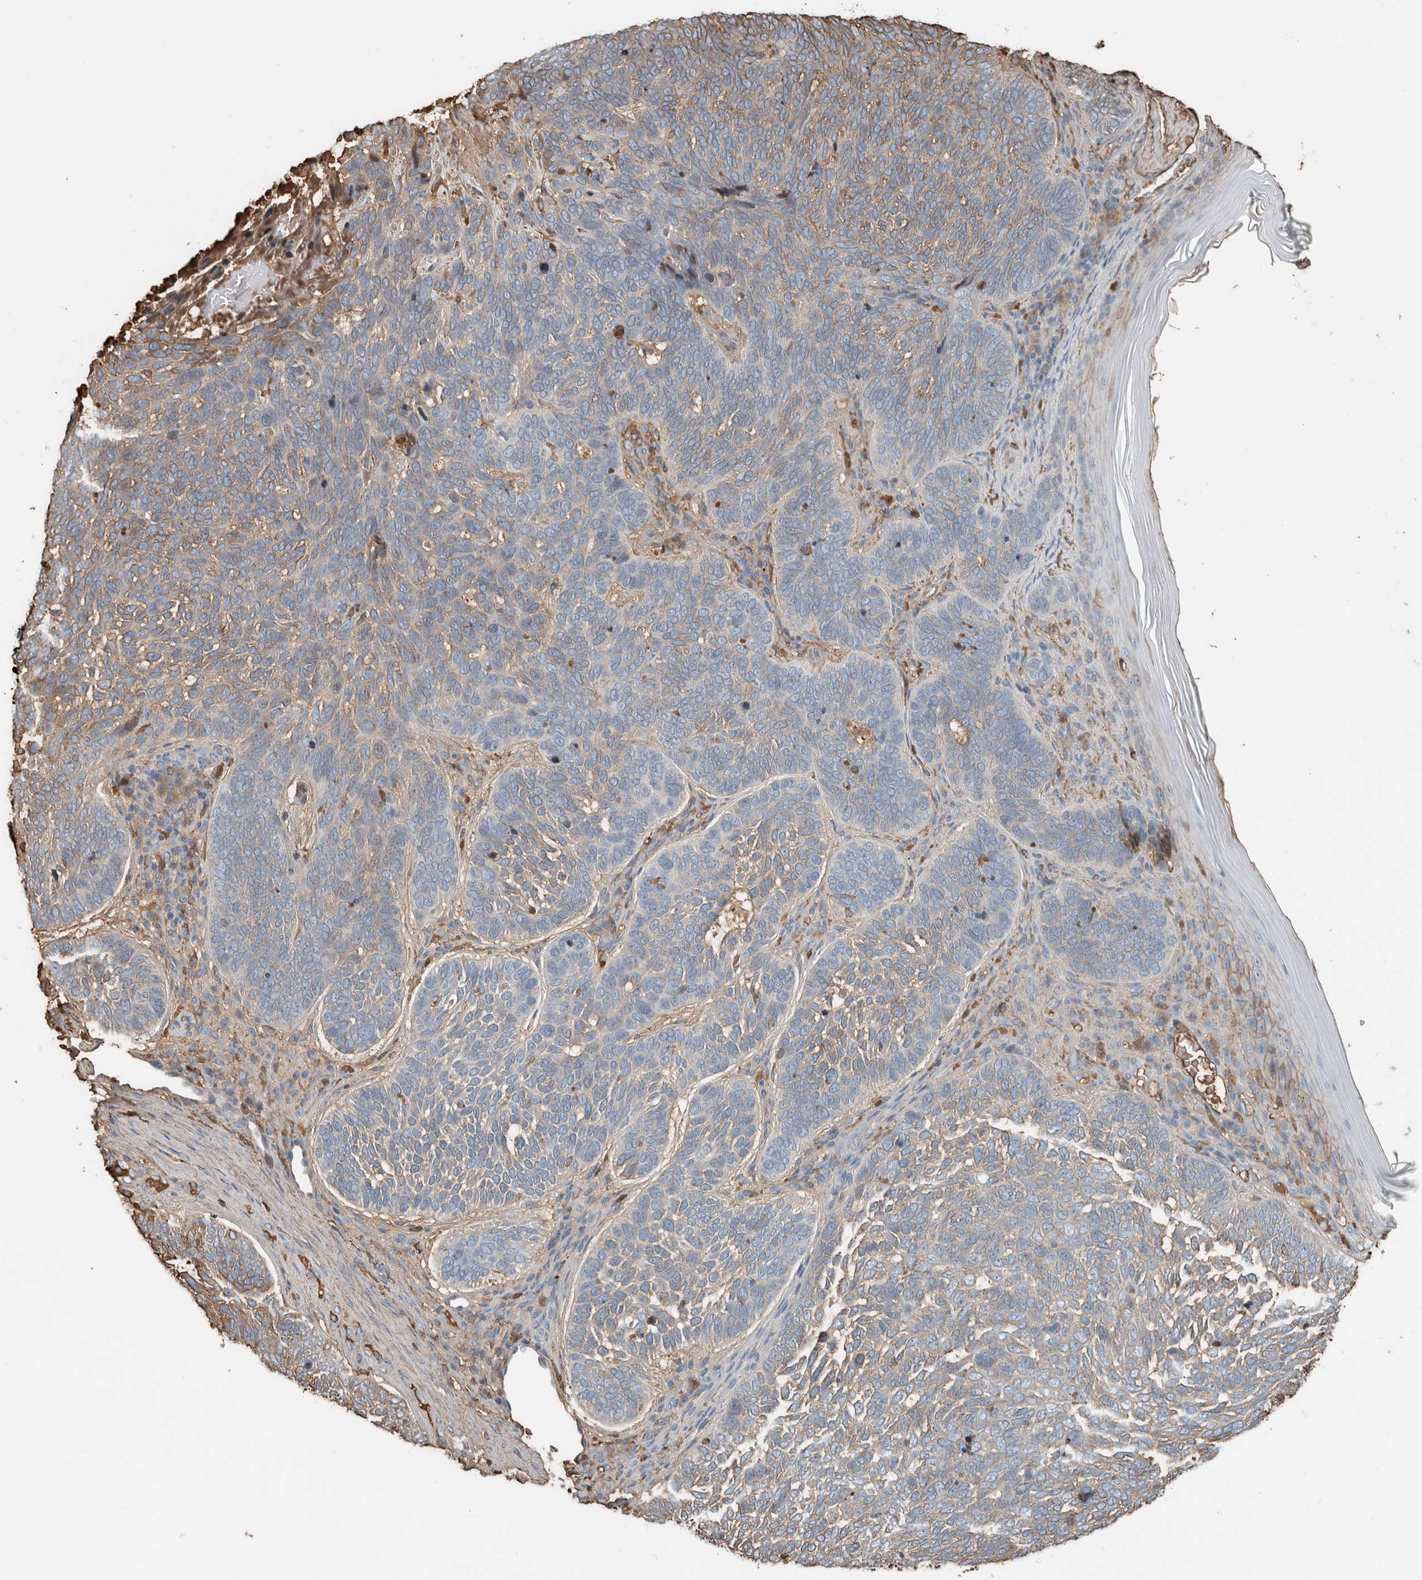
{"staining": {"intensity": "weak", "quantity": "25%-75%", "location": "cytoplasmic/membranous"}, "tissue": "skin cancer", "cell_type": "Tumor cells", "image_type": "cancer", "snomed": [{"axis": "morphology", "description": "Basal cell carcinoma"}, {"axis": "topography", "description": "Skin"}], "caption": "Skin cancer stained with a protein marker shows weak staining in tumor cells.", "gene": "USP34", "patient": {"sex": "female", "age": 85}}